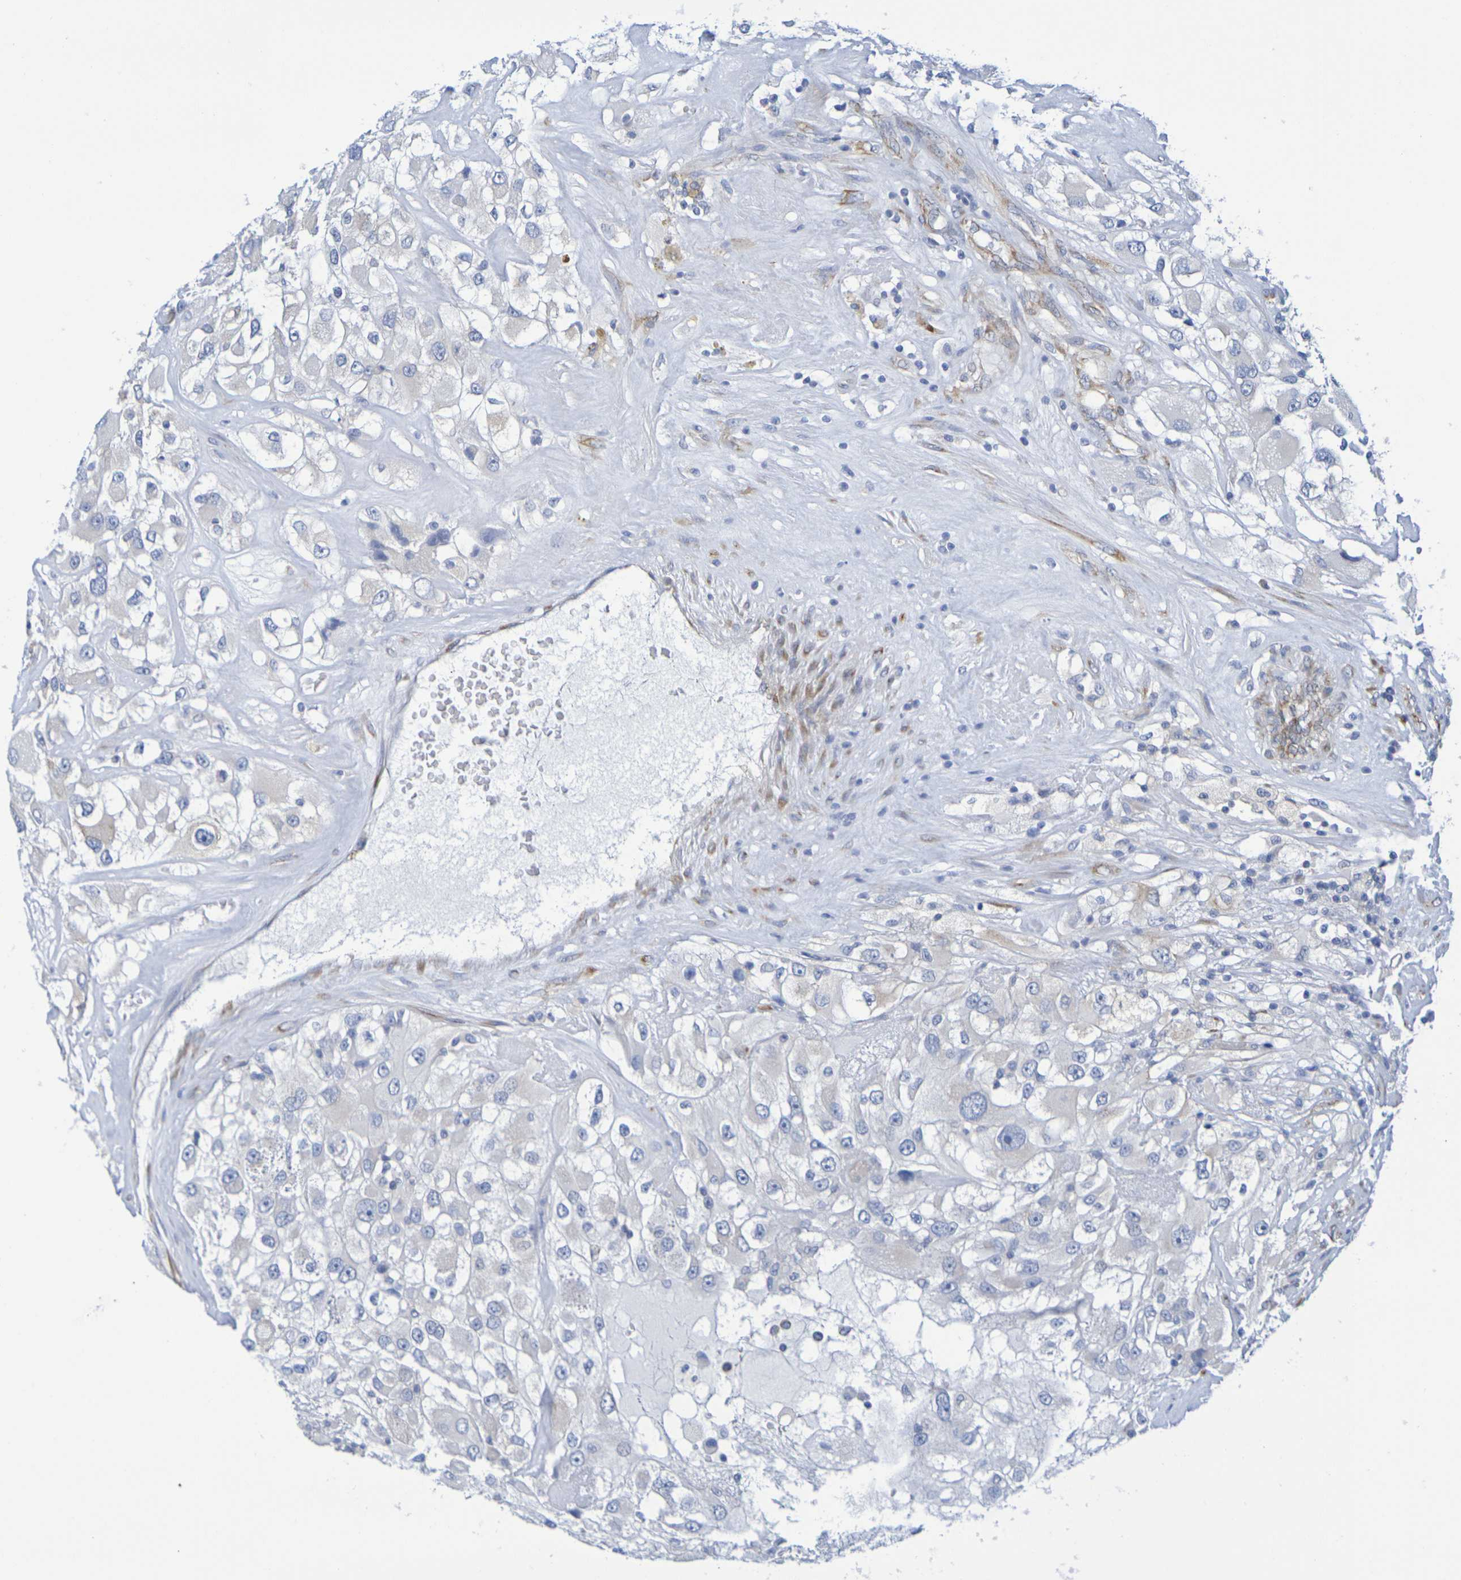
{"staining": {"intensity": "weak", "quantity": "<25%", "location": "cytoplasmic/membranous"}, "tissue": "renal cancer", "cell_type": "Tumor cells", "image_type": "cancer", "snomed": [{"axis": "morphology", "description": "Adenocarcinoma, NOS"}, {"axis": "topography", "description": "Kidney"}], "caption": "Immunohistochemistry of adenocarcinoma (renal) exhibits no staining in tumor cells. (DAB immunohistochemistry (IHC) visualized using brightfield microscopy, high magnification).", "gene": "TMCC3", "patient": {"sex": "female", "age": 52}}